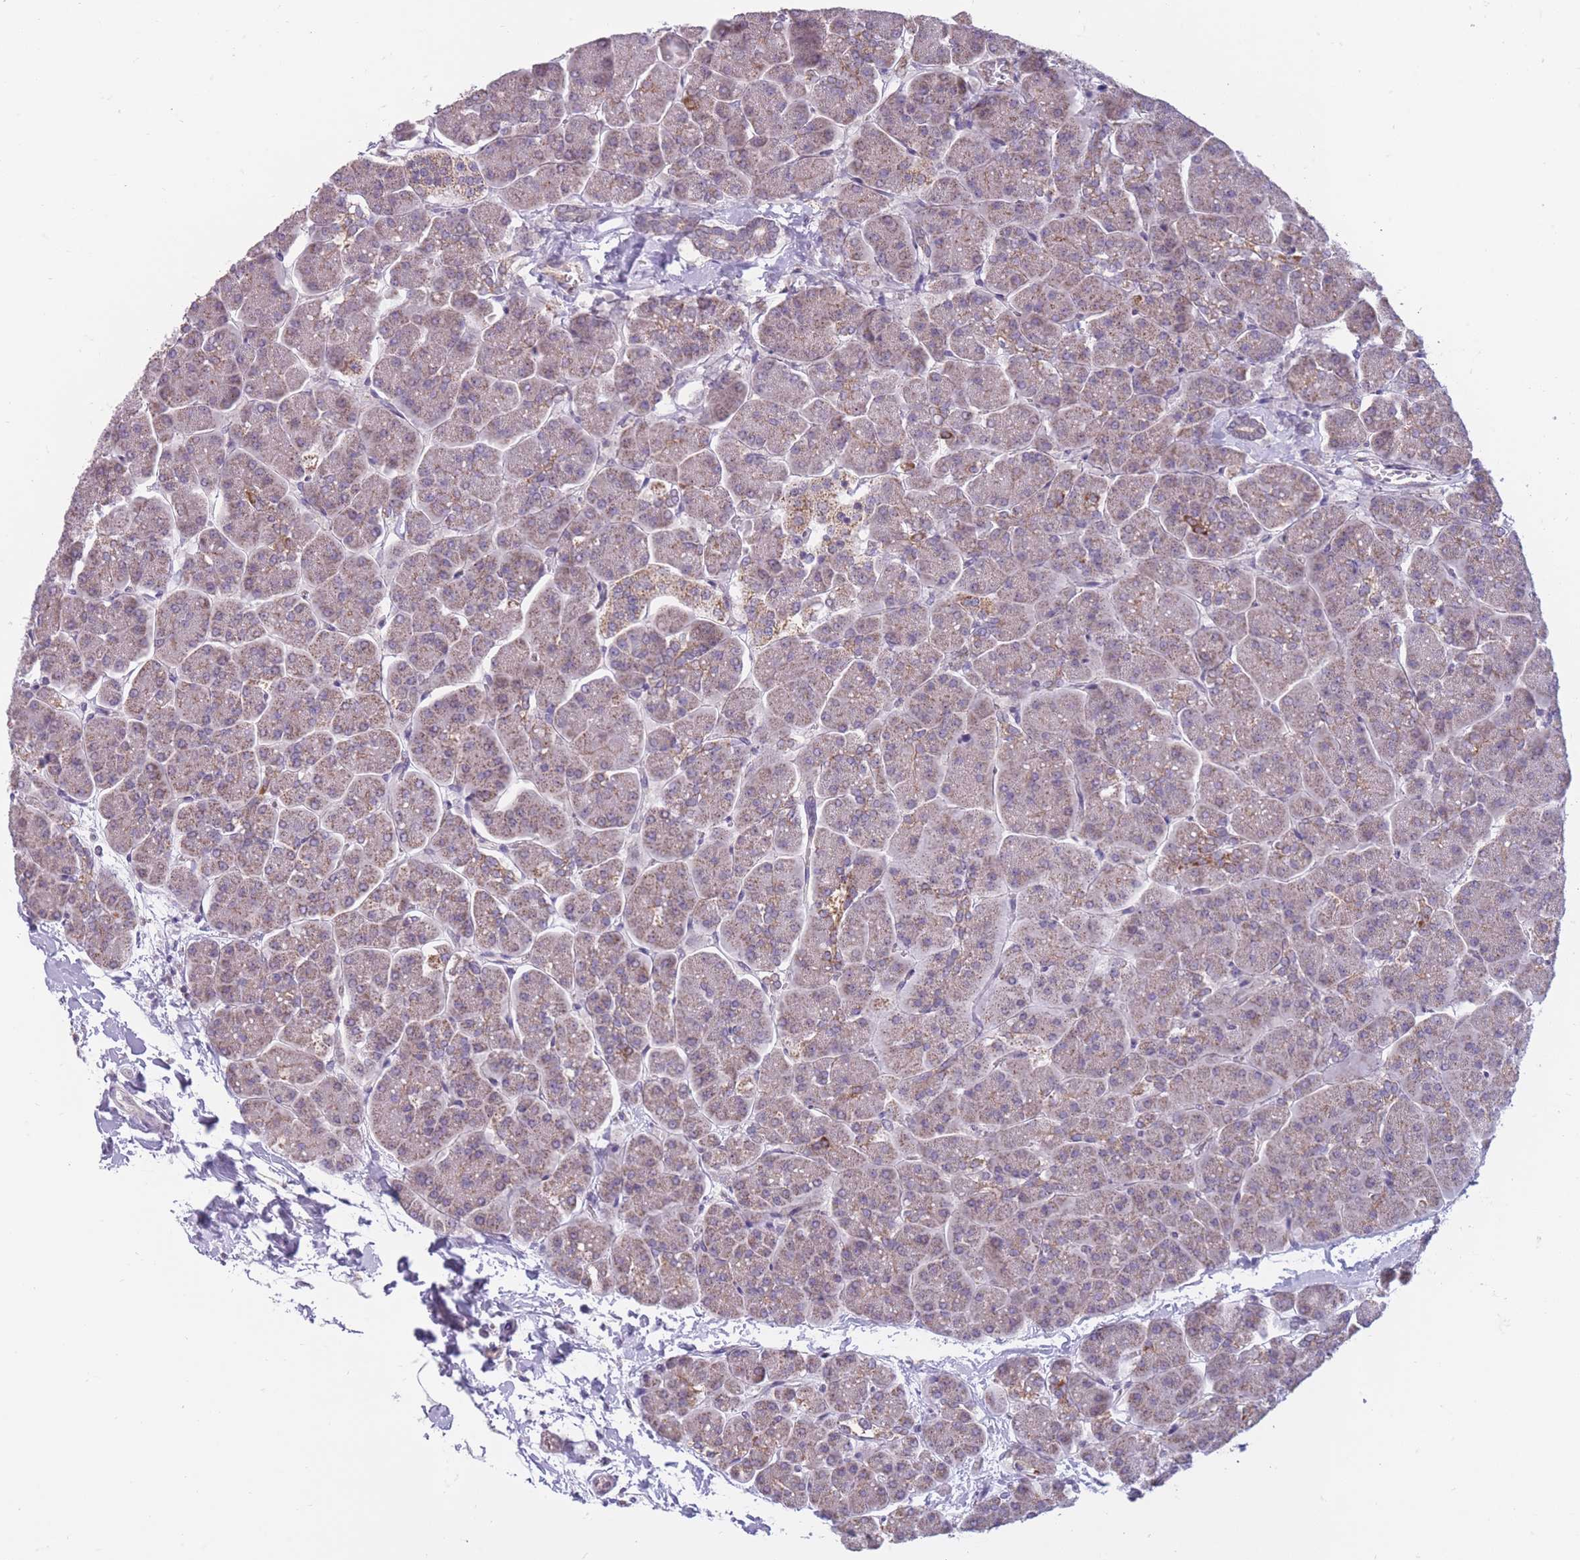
{"staining": {"intensity": "weak", "quantity": "25%-75%", "location": "cytoplasmic/membranous"}, "tissue": "pancreas", "cell_type": "Exocrine glandular cells", "image_type": "normal", "snomed": [{"axis": "morphology", "description": "Normal tissue, NOS"}, {"axis": "topography", "description": "Pancreas"}, {"axis": "topography", "description": "Peripheral nerve tissue"}], "caption": "Normal pancreas exhibits weak cytoplasmic/membranous positivity in approximately 25%-75% of exocrine glandular cells, visualized by immunohistochemistry. (DAB IHC with brightfield microscopy, high magnification).", "gene": "MRPS18C", "patient": {"sex": "male", "age": 54}}